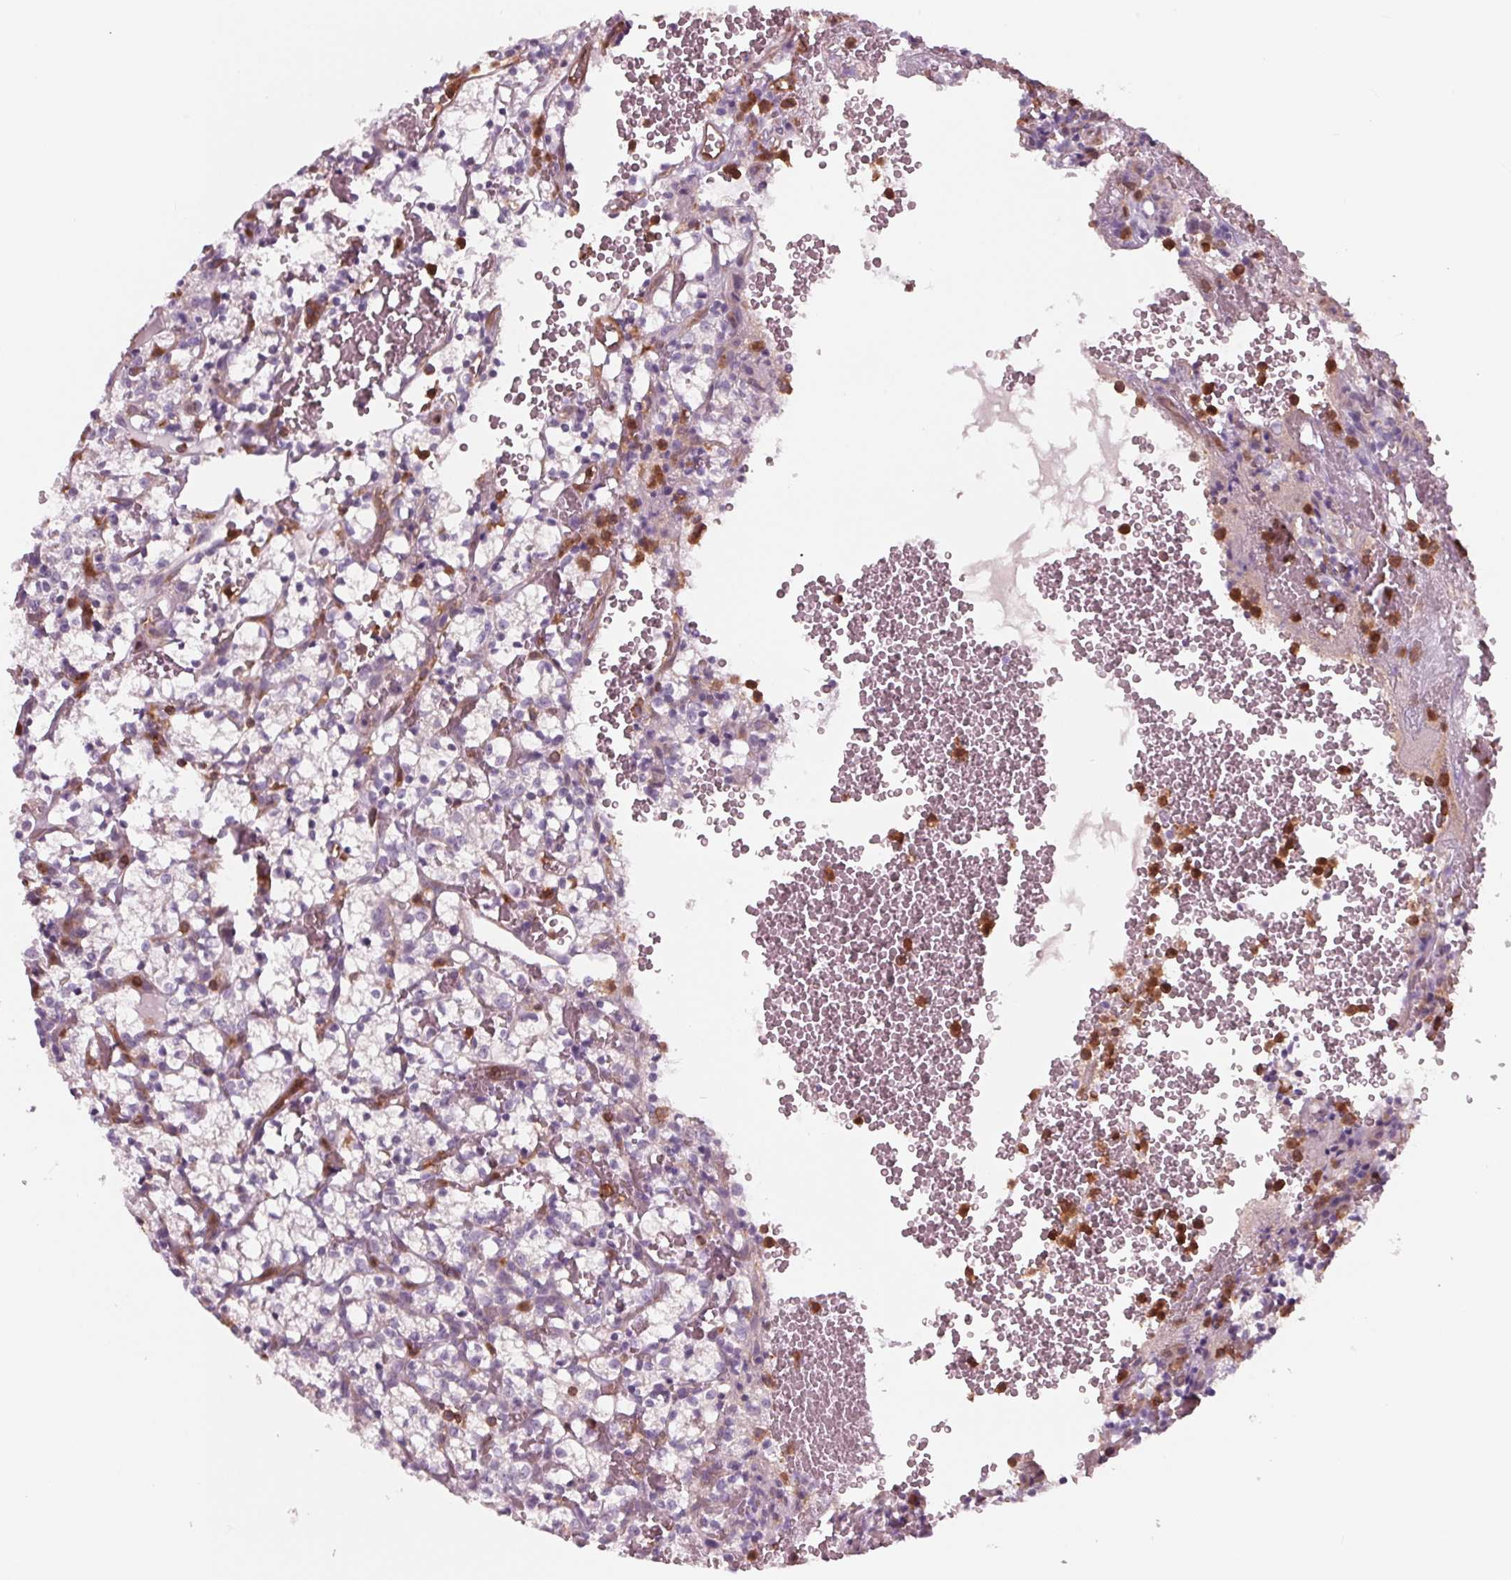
{"staining": {"intensity": "negative", "quantity": "none", "location": "none"}, "tissue": "renal cancer", "cell_type": "Tumor cells", "image_type": "cancer", "snomed": [{"axis": "morphology", "description": "Adenocarcinoma, NOS"}, {"axis": "topography", "description": "Kidney"}], "caption": "A photomicrograph of renal cancer stained for a protein demonstrates no brown staining in tumor cells.", "gene": "ARHGAP25", "patient": {"sex": "female", "age": 69}}